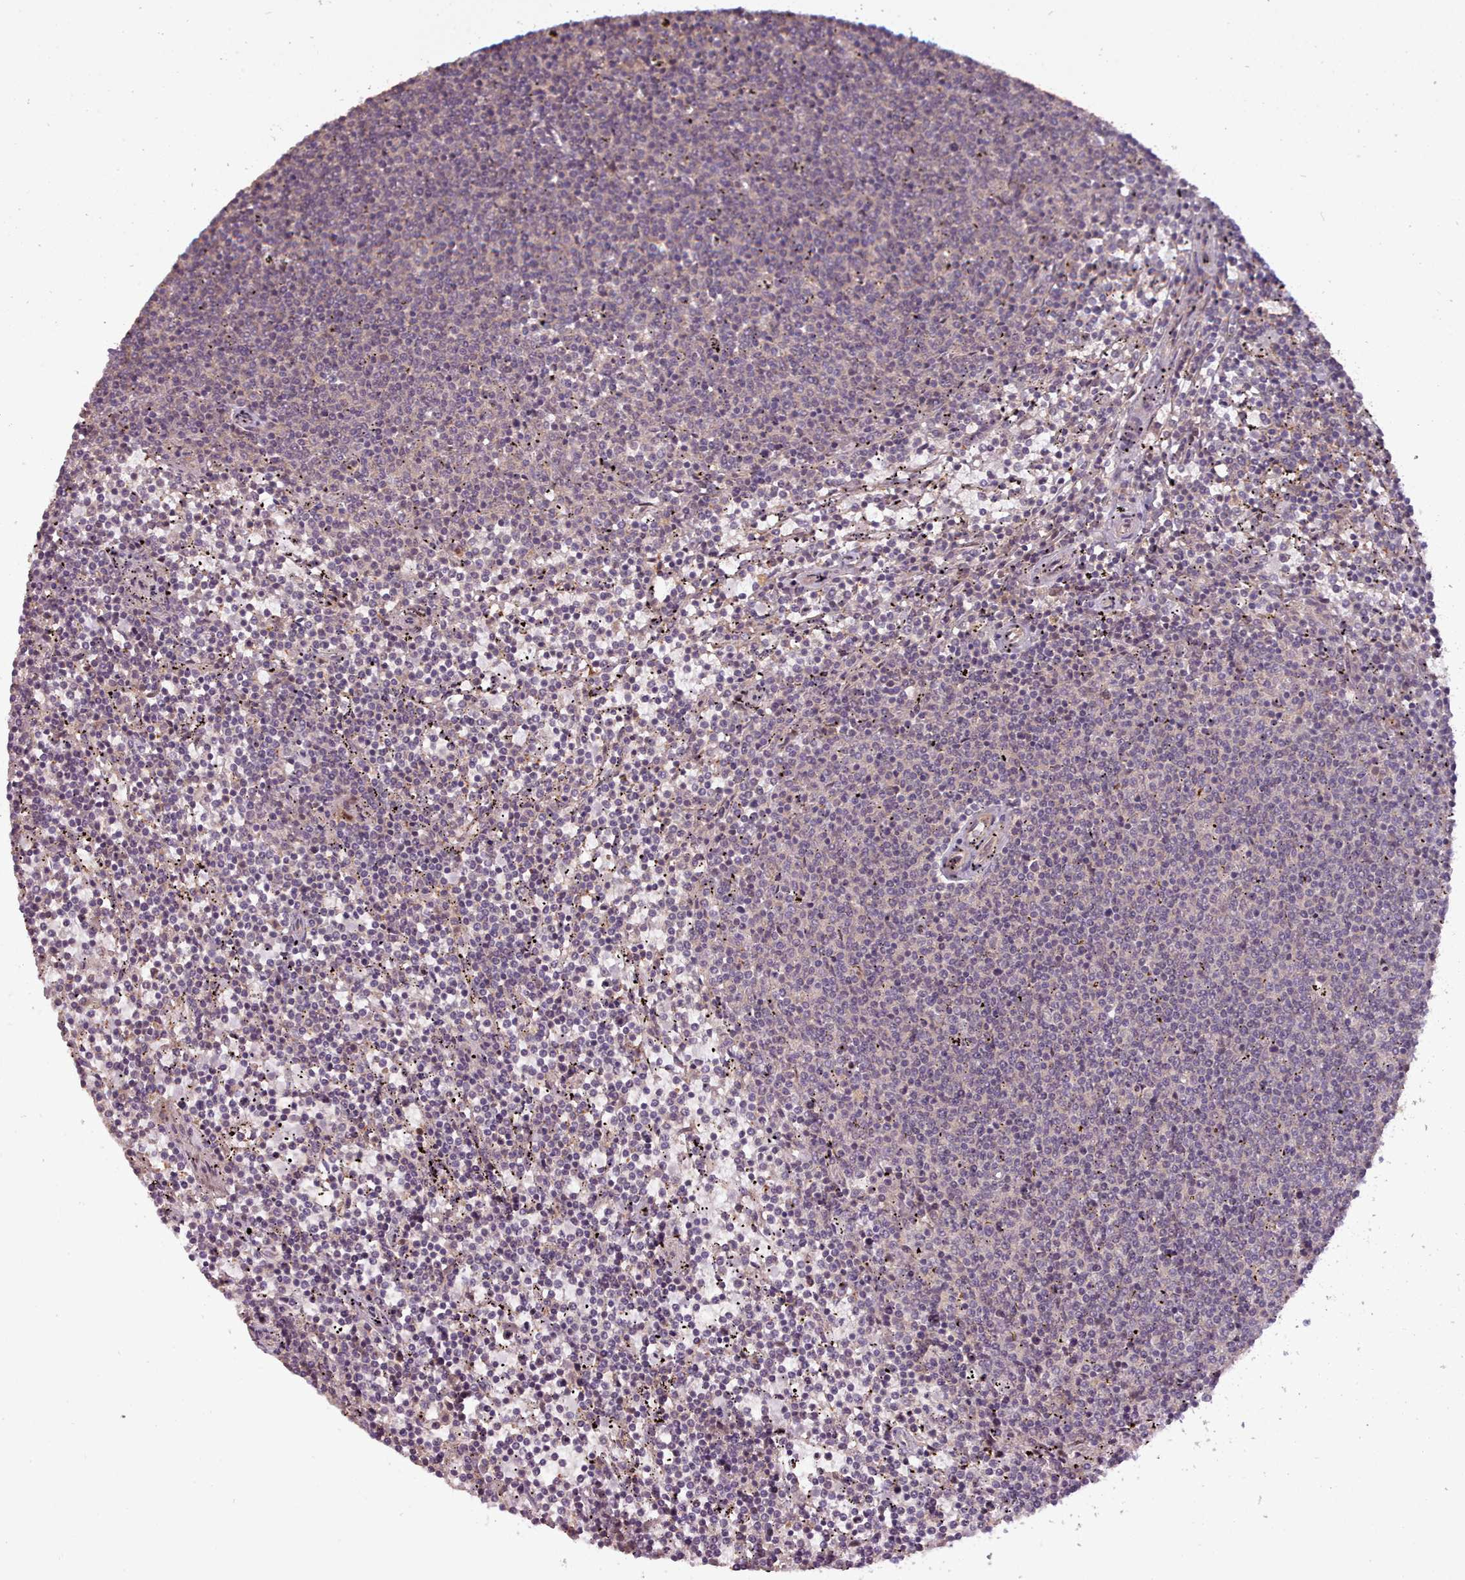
{"staining": {"intensity": "negative", "quantity": "none", "location": "none"}, "tissue": "lymphoma", "cell_type": "Tumor cells", "image_type": "cancer", "snomed": [{"axis": "morphology", "description": "Malignant lymphoma, non-Hodgkin's type, Low grade"}, {"axis": "topography", "description": "Spleen"}], "caption": "Immunohistochemistry (IHC) image of neoplastic tissue: low-grade malignant lymphoma, non-Hodgkin's type stained with DAB displays no significant protein positivity in tumor cells. The staining was performed using DAB to visualize the protein expression in brown, while the nuclei were stained in blue with hematoxylin (Magnification: 20x).", "gene": "CDC6", "patient": {"sex": "female", "age": 50}}